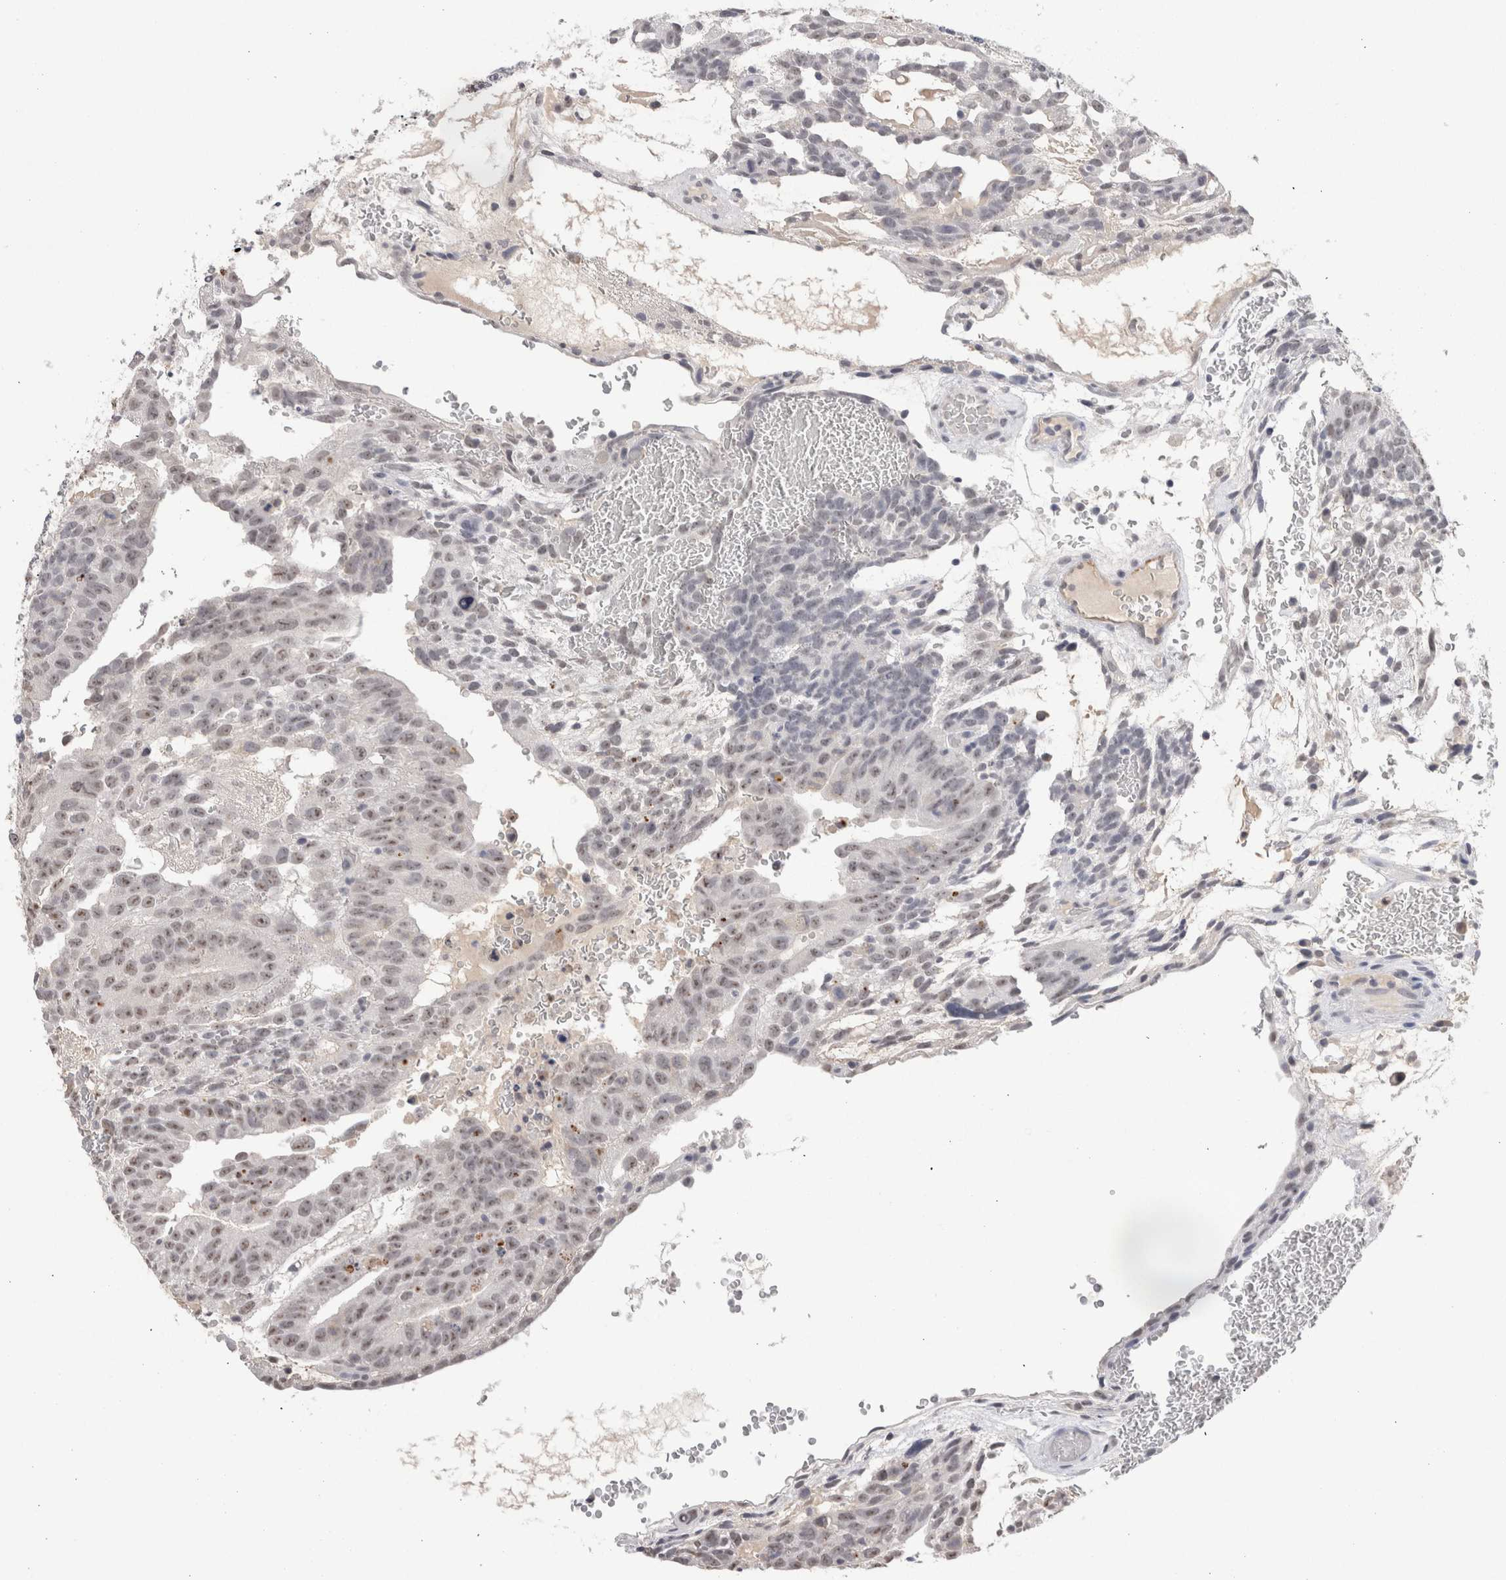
{"staining": {"intensity": "weak", "quantity": ">75%", "location": "nuclear"}, "tissue": "testis cancer", "cell_type": "Tumor cells", "image_type": "cancer", "snomed": [{"axis": "morphology", "description": "Seminoma, NOS"}, {"axis": "morphology", "description": "Carcinoma, Embryonal, NOS"}, {"axis": "topography", "description": "Testis"}], "caption": "Immunohistochemical staining of human testis cancer displays low levels of weak nuclear expression in about >75% of tumor cells.", "gene": "CADM3", "patient": {"sex": "male", "age": 52}}